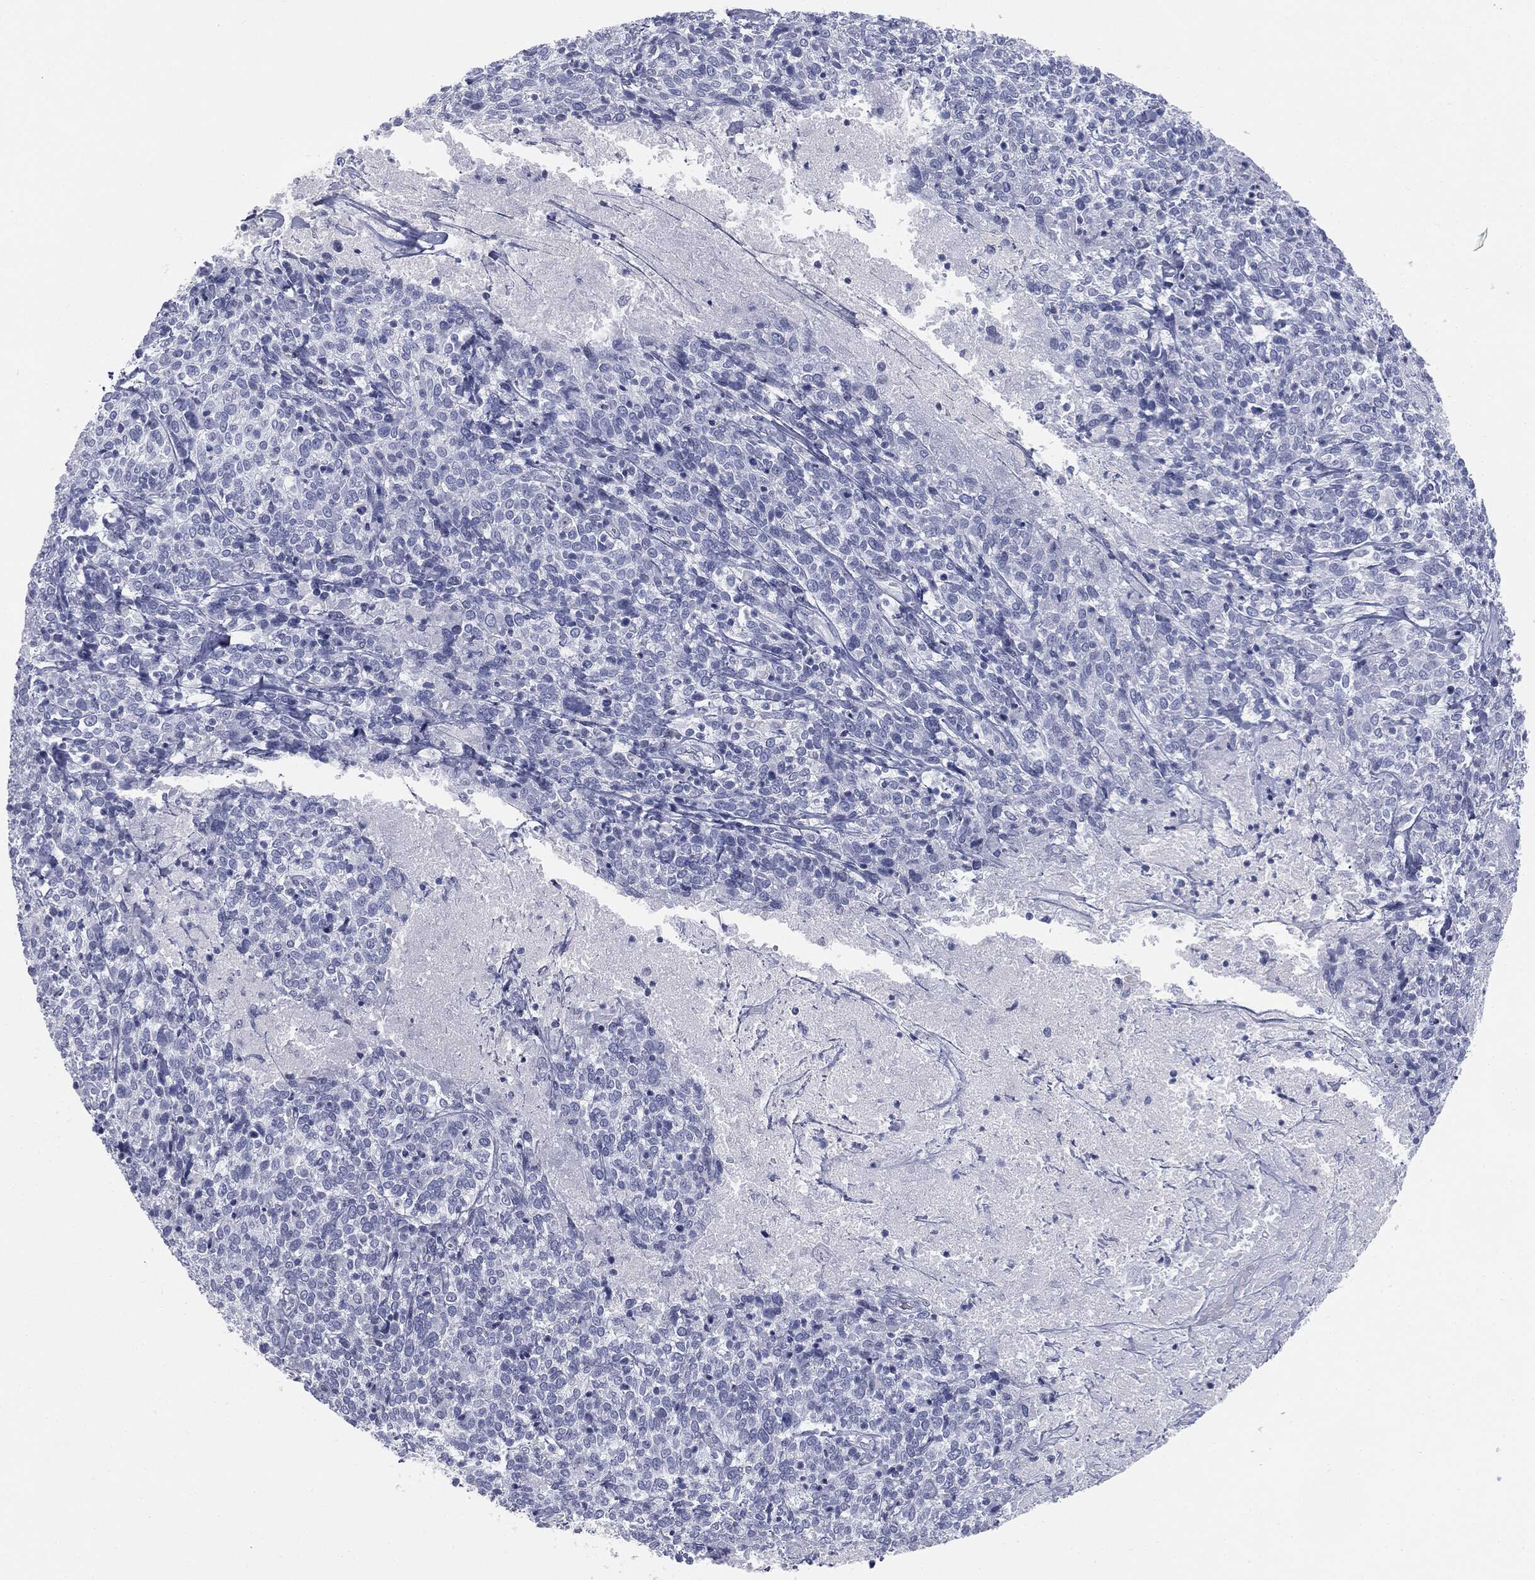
{"staining": {"intensity": "negative", "quantity": "none", "location": "none"}, "tissue": "cervical cancer", "cell_type": "Tumor cells", "image_type": "cancer", "snomed": [{"axis": "morphology", "description": "Squamous cell carcinoma, NOS"}, {"axis": "topography", "description": "Cervix"}], "caption": "There is no significant expression in tumor cells of cervical squamous cell carcinoma. (Stains: DAB IHC with hematoxylin counter stain, Microscopy: brightfield microscopy at high magnification).", "gene": "TPO", "patient": {"sex": "female", "age": 46}}